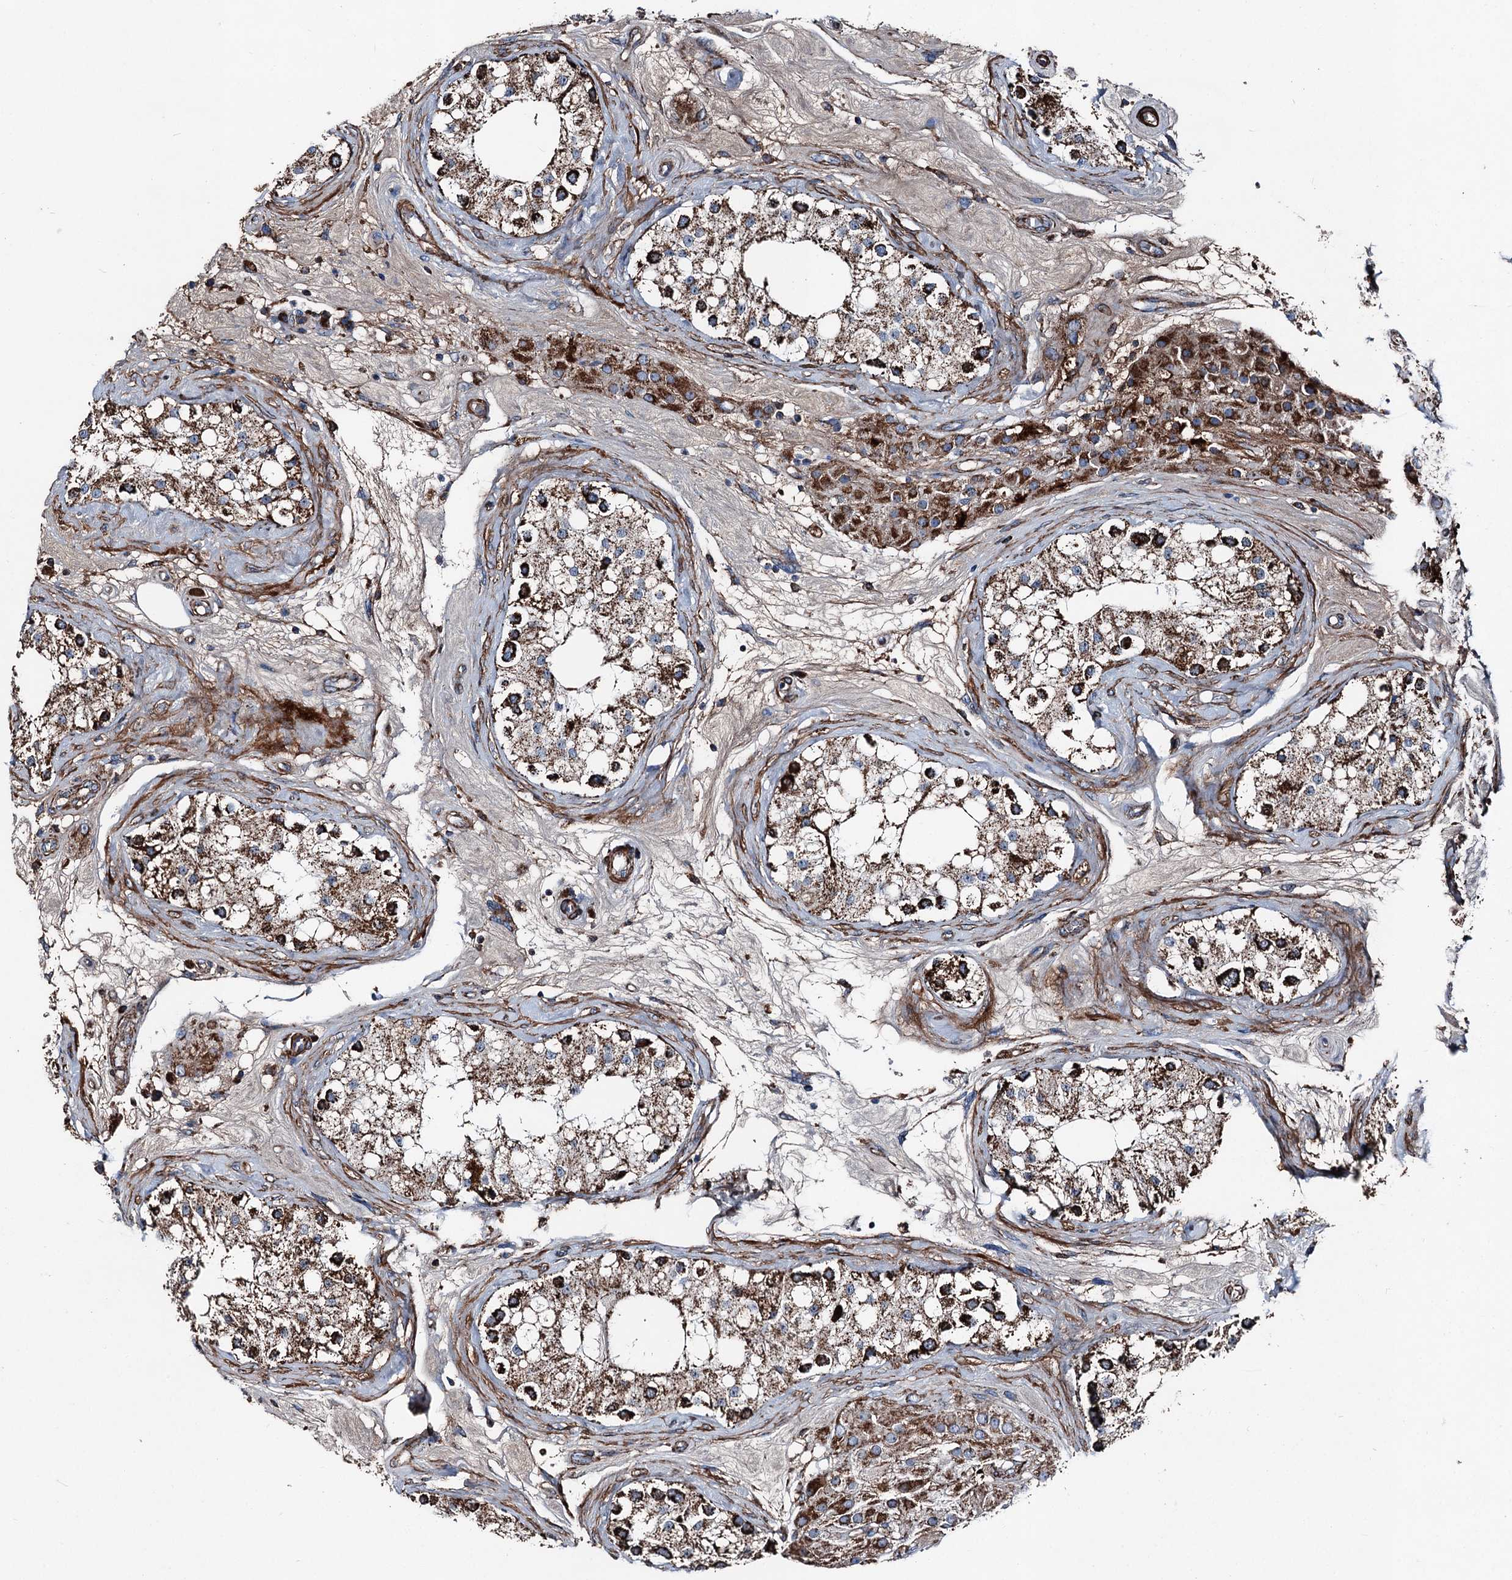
{"staining": {"intensity": "strong", "quantity": "25%-75%", "location": "cytoplasmic/membranous"}, "tissue": "testis", "cell_type": "Cells in seminiferous ducts", "image_type": "normal", "snomed": [{"axis": "morphology", "description": "Normal tissue, NOS"}, {"axis": "topography", "description": "Testis"}], "caption": "A micrograph of testis stained for a protein reveals strong cytoplasmic/membranous brown staining in cells in seminiferous ducts. Nuclei are stained in blue.", "gene": "DDIAS", "patient": {"sex": "male", "age": 84}}